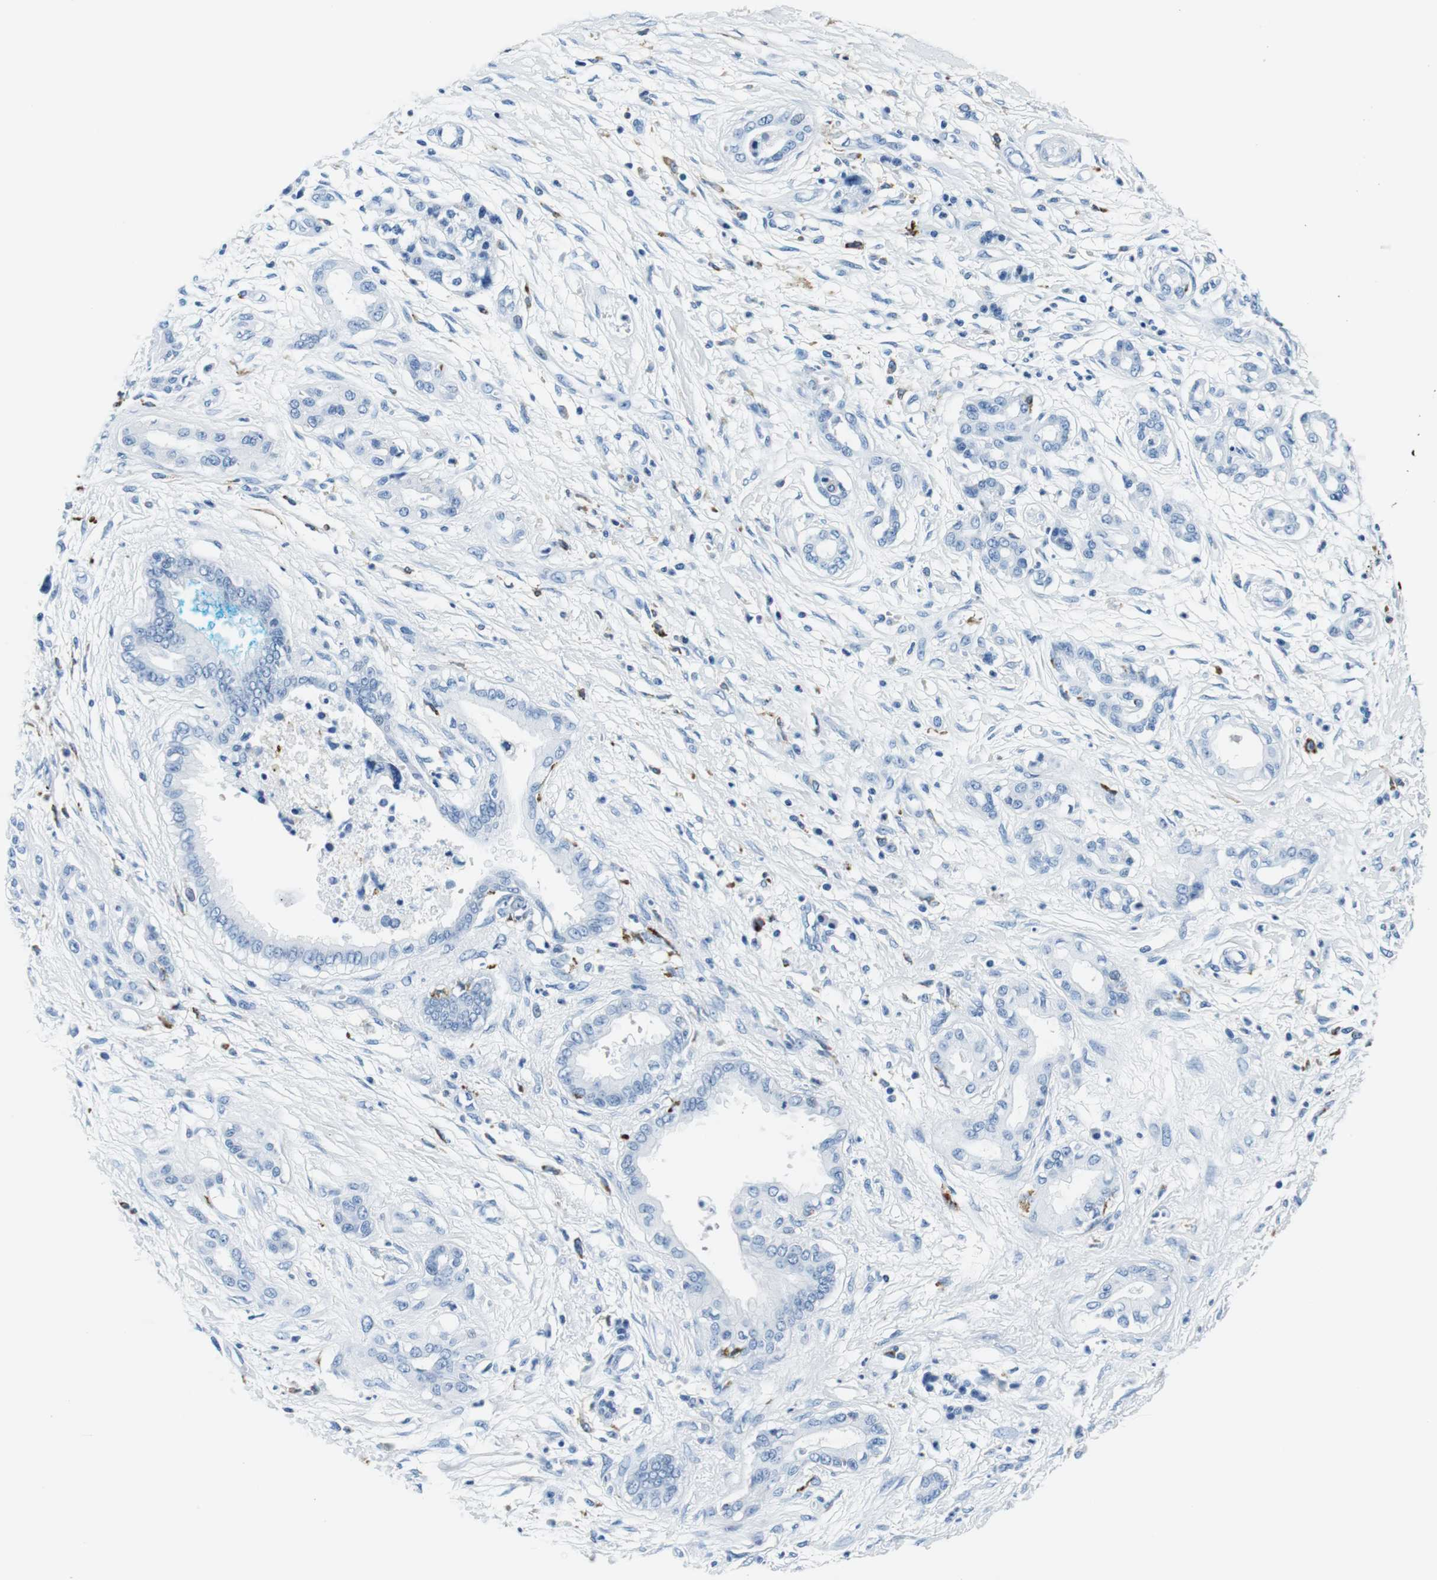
{"staining": {"intensity": "negative", "quantity": "none", "location": "none"}, "tissue": "pancreatic cancer", "cell_type": "Tumor cells", "image_type": "cancer", "snomed": [{"axis": "morphology", "description": "Adenocarcinoma, NOS"}, {"axis": "topography", "description": "Pancreas"}], "caption": "IHC of pancreatic cancer (adenocarcinoma) exhibits no positivity in tumor cells. (Immunohistochemistry (ihc), brightfield microscopy, high magnification).", "gene": "HLA-DRB1", "patient": {"sex": "male", "age": 56}}